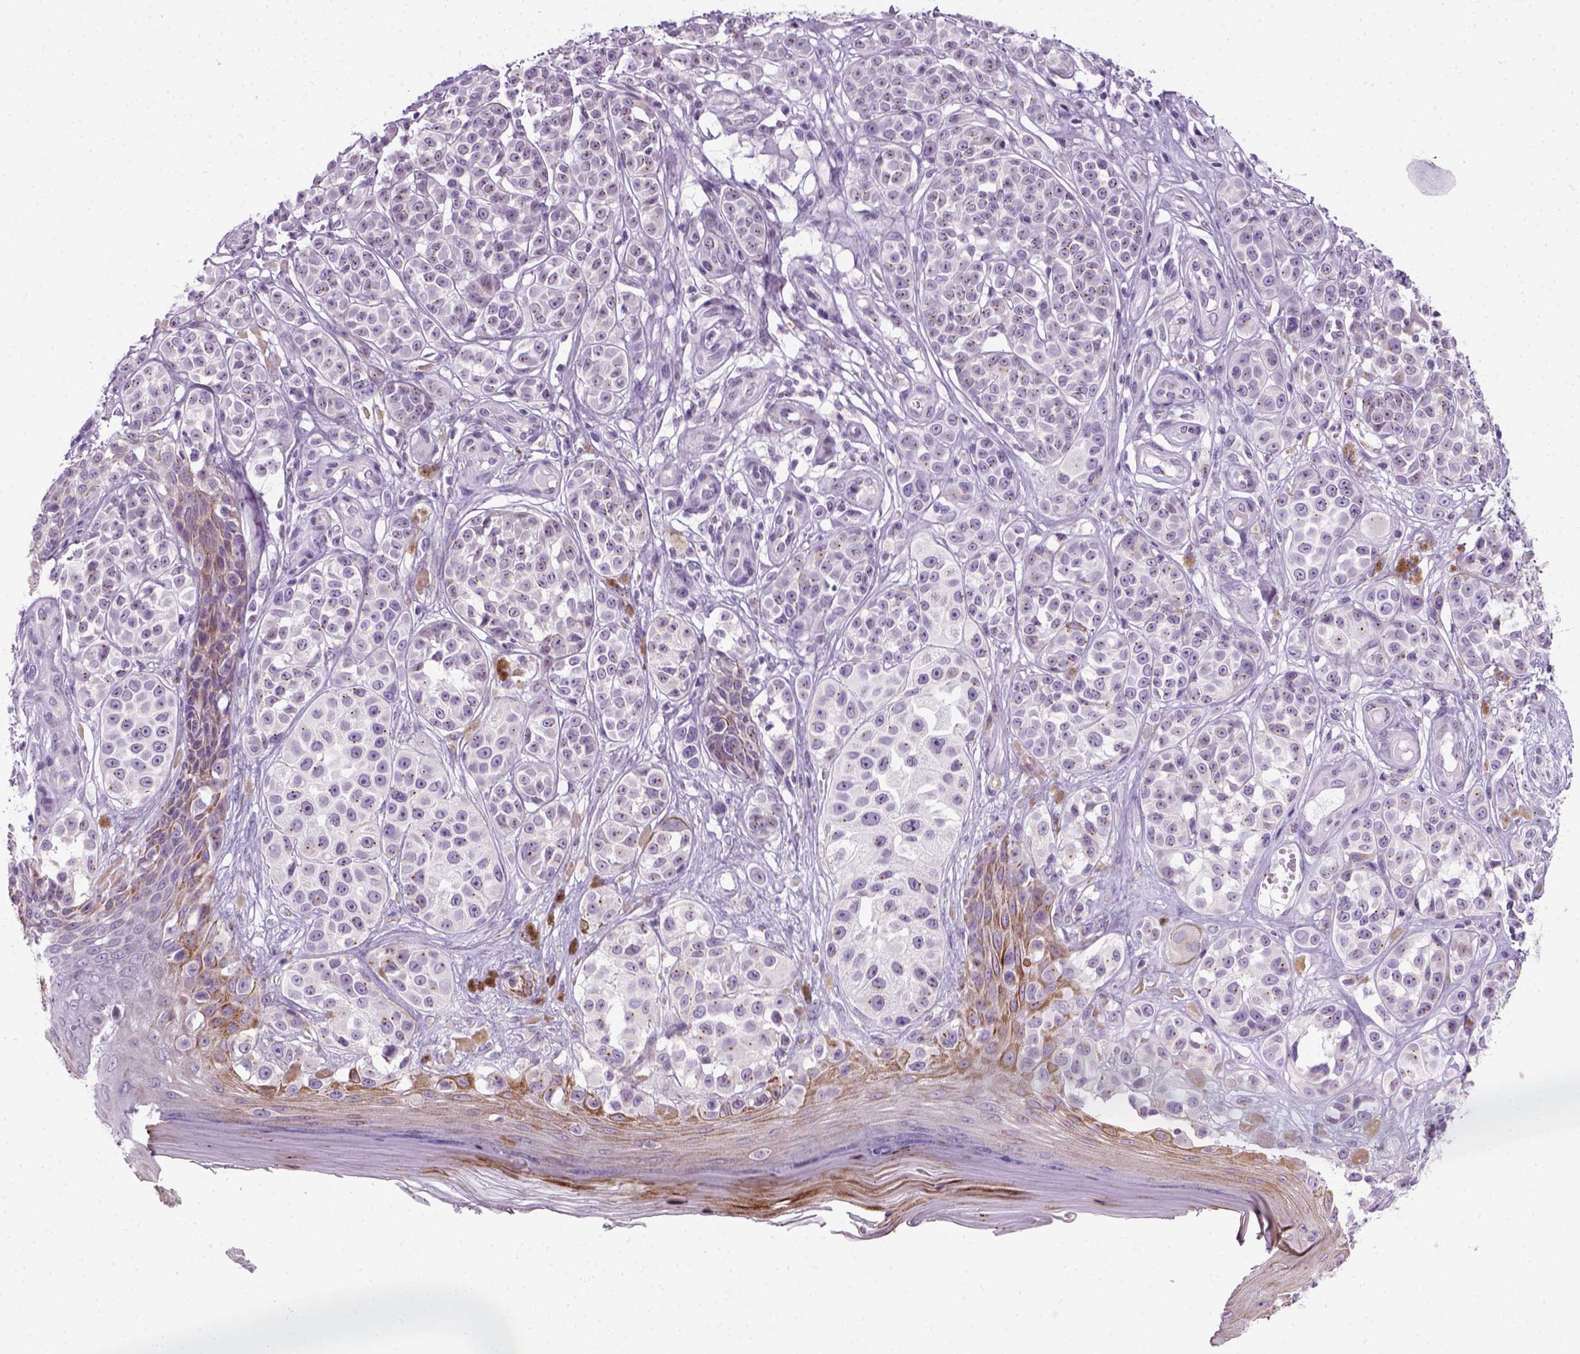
{"staining": {"intensity": "negative", "quantity": "none", "location": "none"}, "tissue": "melanoma", "cell_type": "Tumor cells", "image_type": "cancer", "snomed": [{"axis": "morphology", "description": "Malignant melanoma, NOS"}, {"axis": "topography", "description": "Skin"}], "caption": "The IHC micrograph has no significant positivity in tumor cells of melanoma tissue.", "gene": "IL4", "patient": {"sex": "female", "age": 90}}